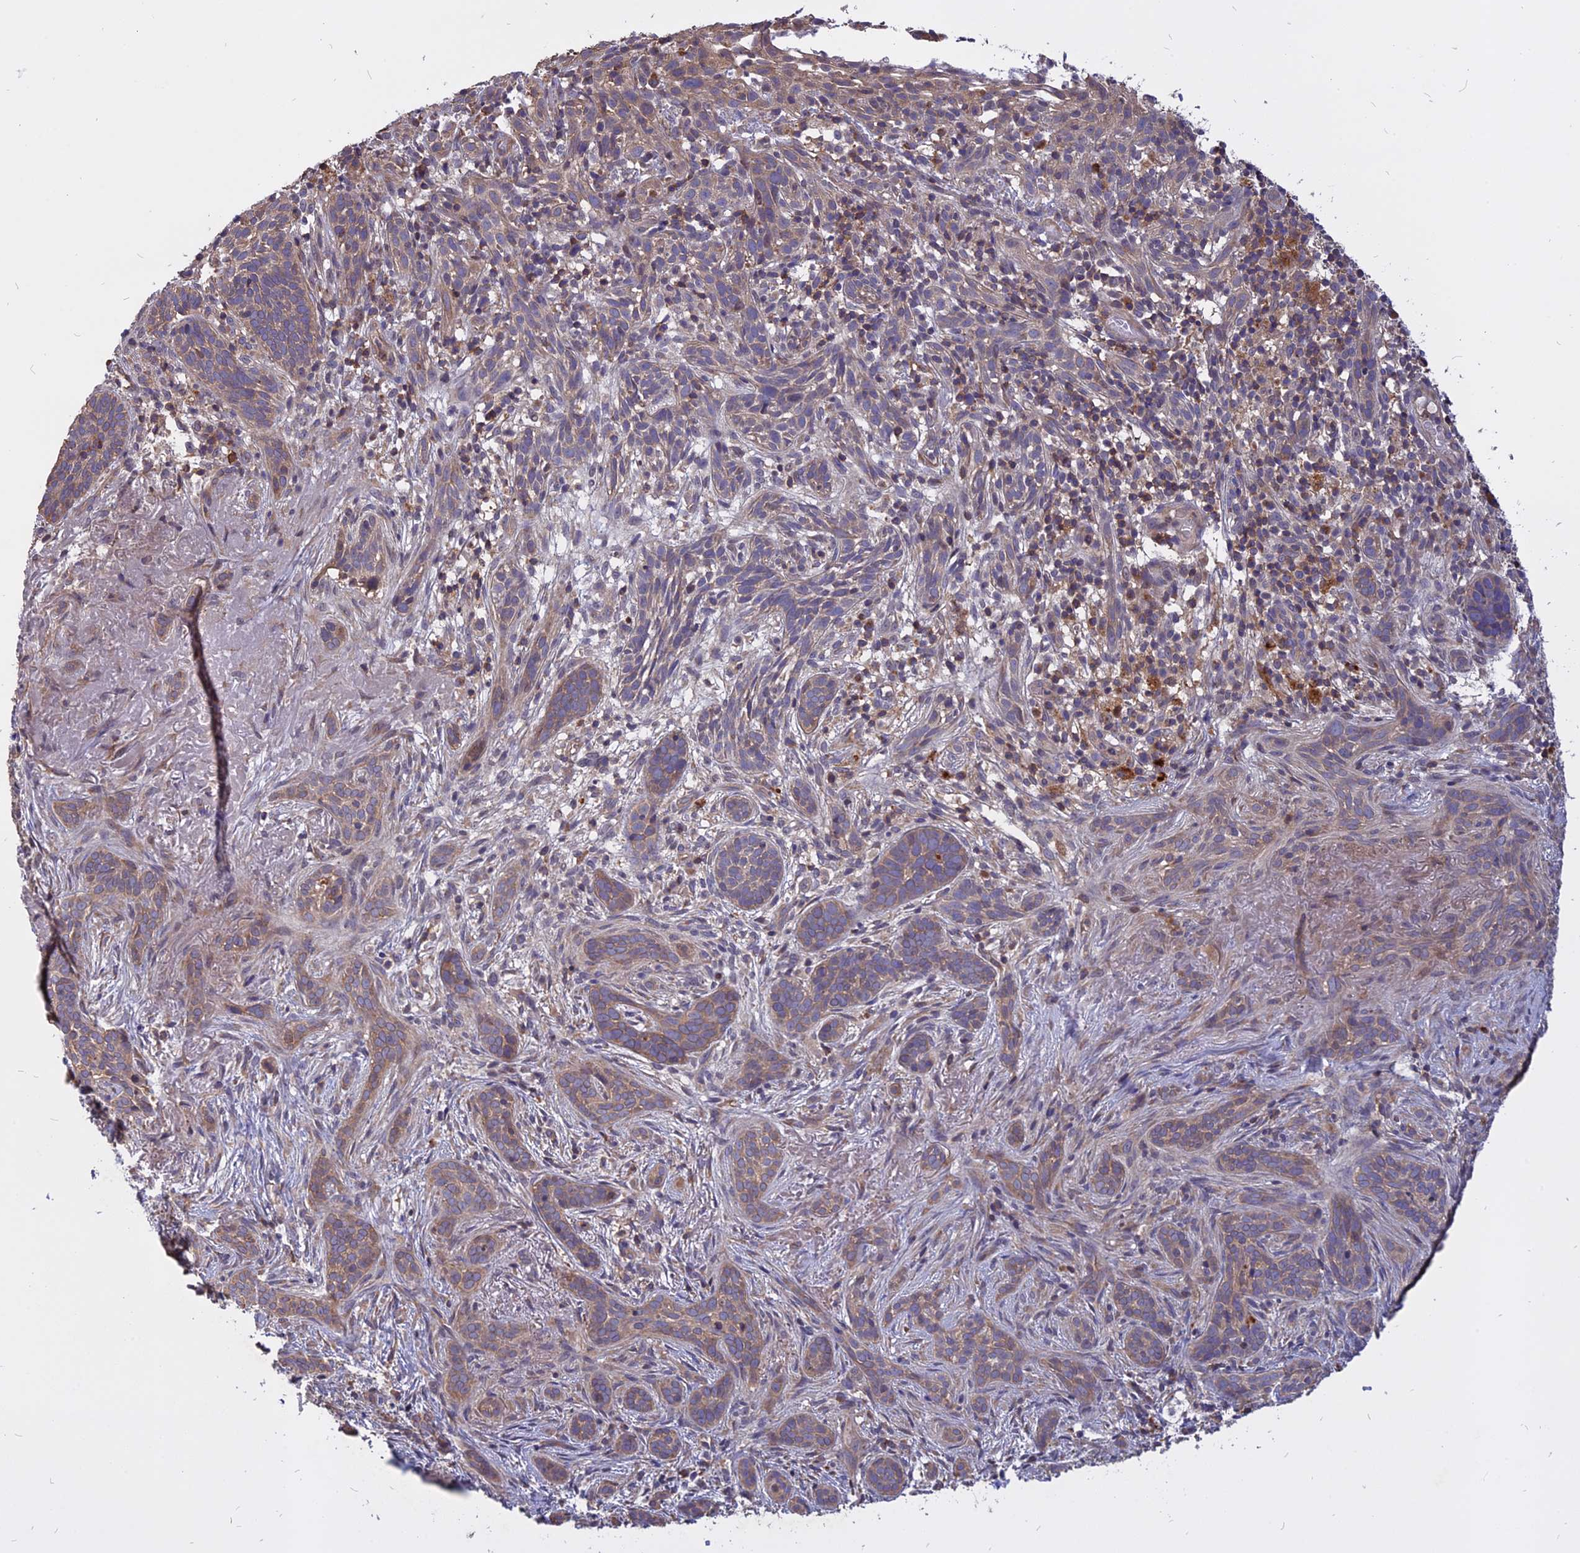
{"staining": {"intensity": "weak", "quantity": "25%-75%", "location": "cytoplasmic/membranous"}, "tissue": "skin cancer", "cell_type": "Tumor cells", "image_type": "cancer", "snomed": [{"axis": "morphology", "description": "Basal cell carcinoma"}, {"axis": "topography", "description": "Skin"}], "caption": "IHC histopathology image of neoplastic tissue: basal cell carcinoma (skin) stained using immunohistochemistry (IHC) reveals low levels of weak protein expression localized specifically in the cytoplasmic/membranous of tumor cells, appearing as a cytoplasmic/membranous brown color.", "gene": "CARMIL2", "patient": {"sex": "male", "age": 71}}